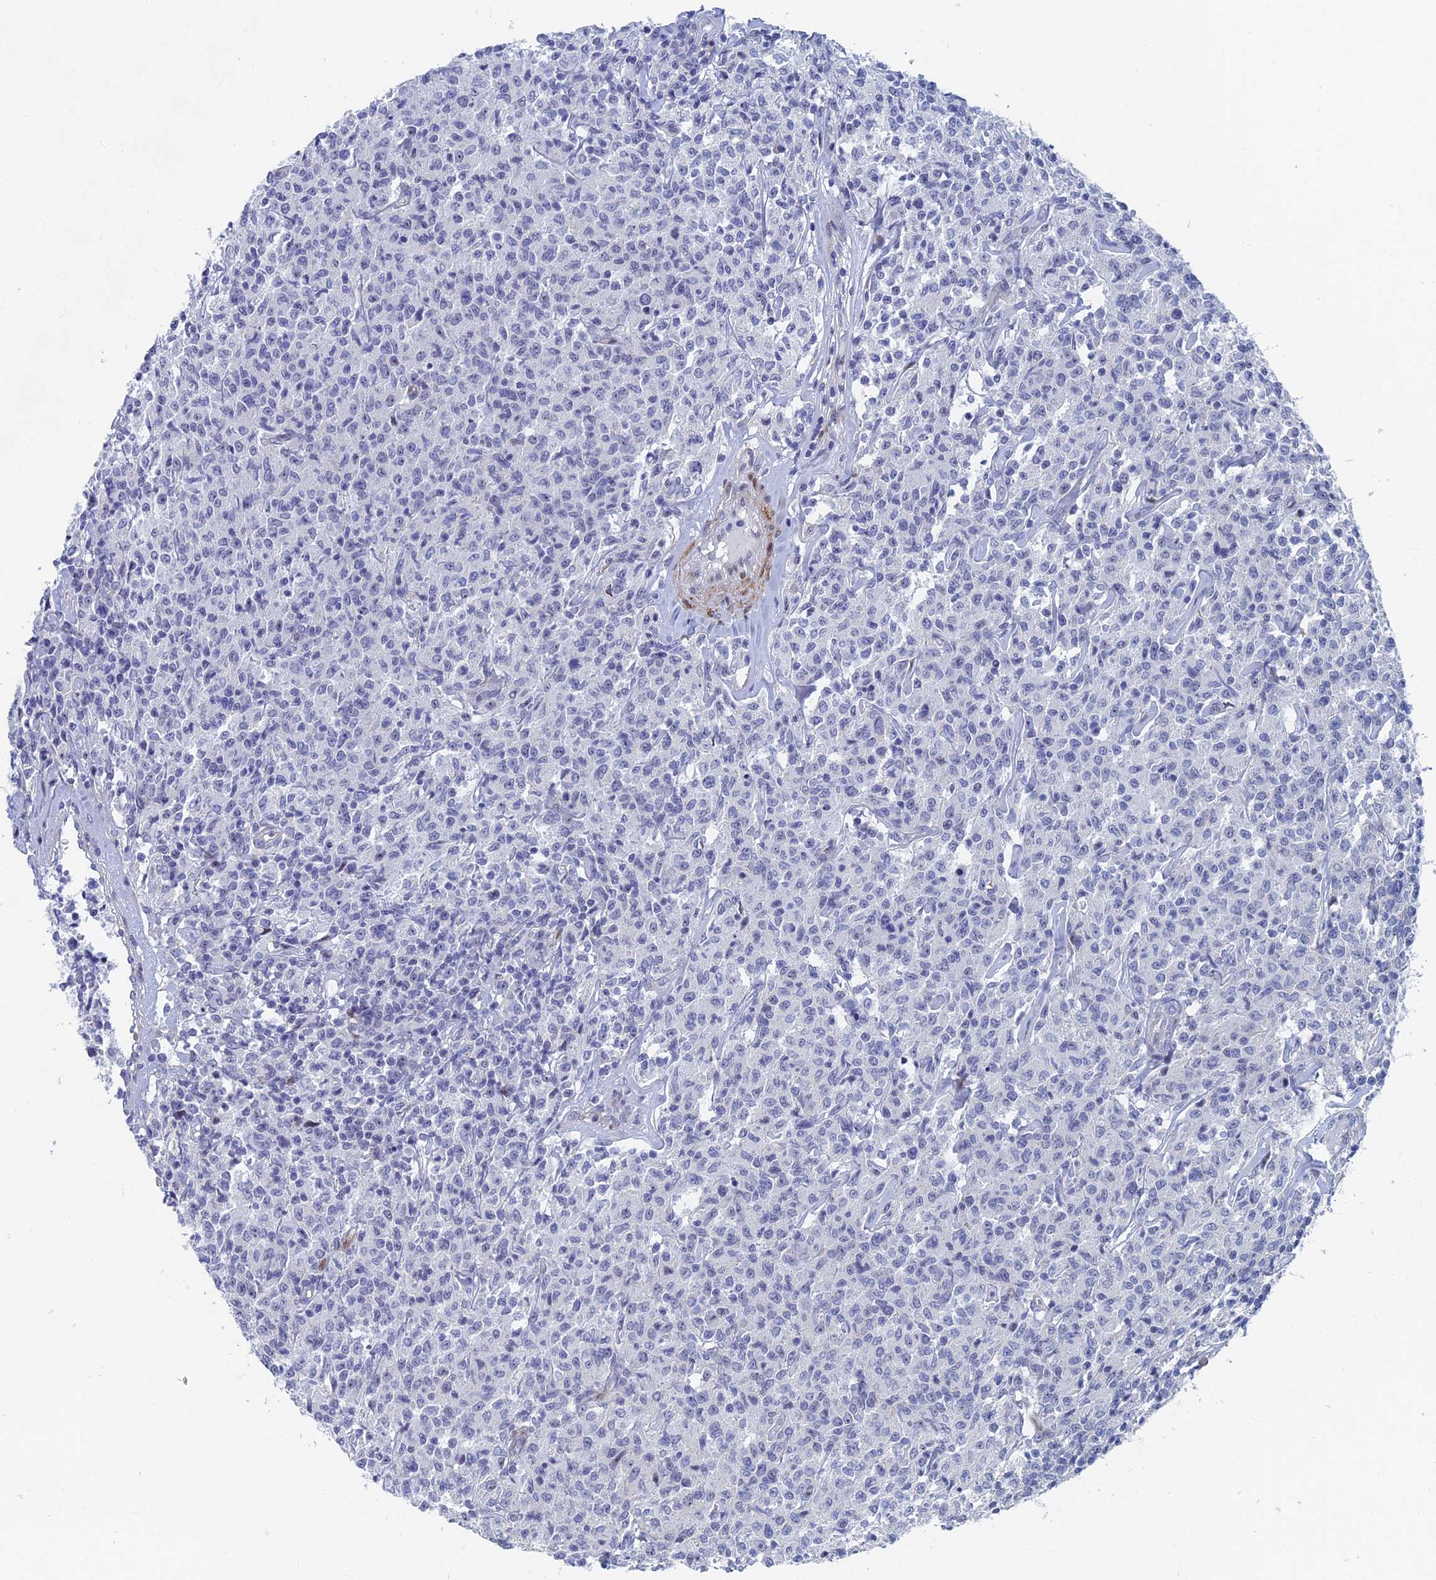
{"staining": {"intensity": "negative", "quantity": "none", "location": "none"}, "tissue": "lymphoma", "cell_type": "Tumor cells", "image_type": "cancer", "snomed": [{"axis": "morphology", "description": "Malignant lymphoma, non-Hodgkin's type, Low grade"}, {"axis": "topography", "description": "Small intestine"}], "caption": "Micrograph shows no protein staining in tumor cells of low-grade malignant lymphoma, non-Hodgkin's type tissue.", "gene": "DRGX", "patient": {"sex": "female", "age": 59}}